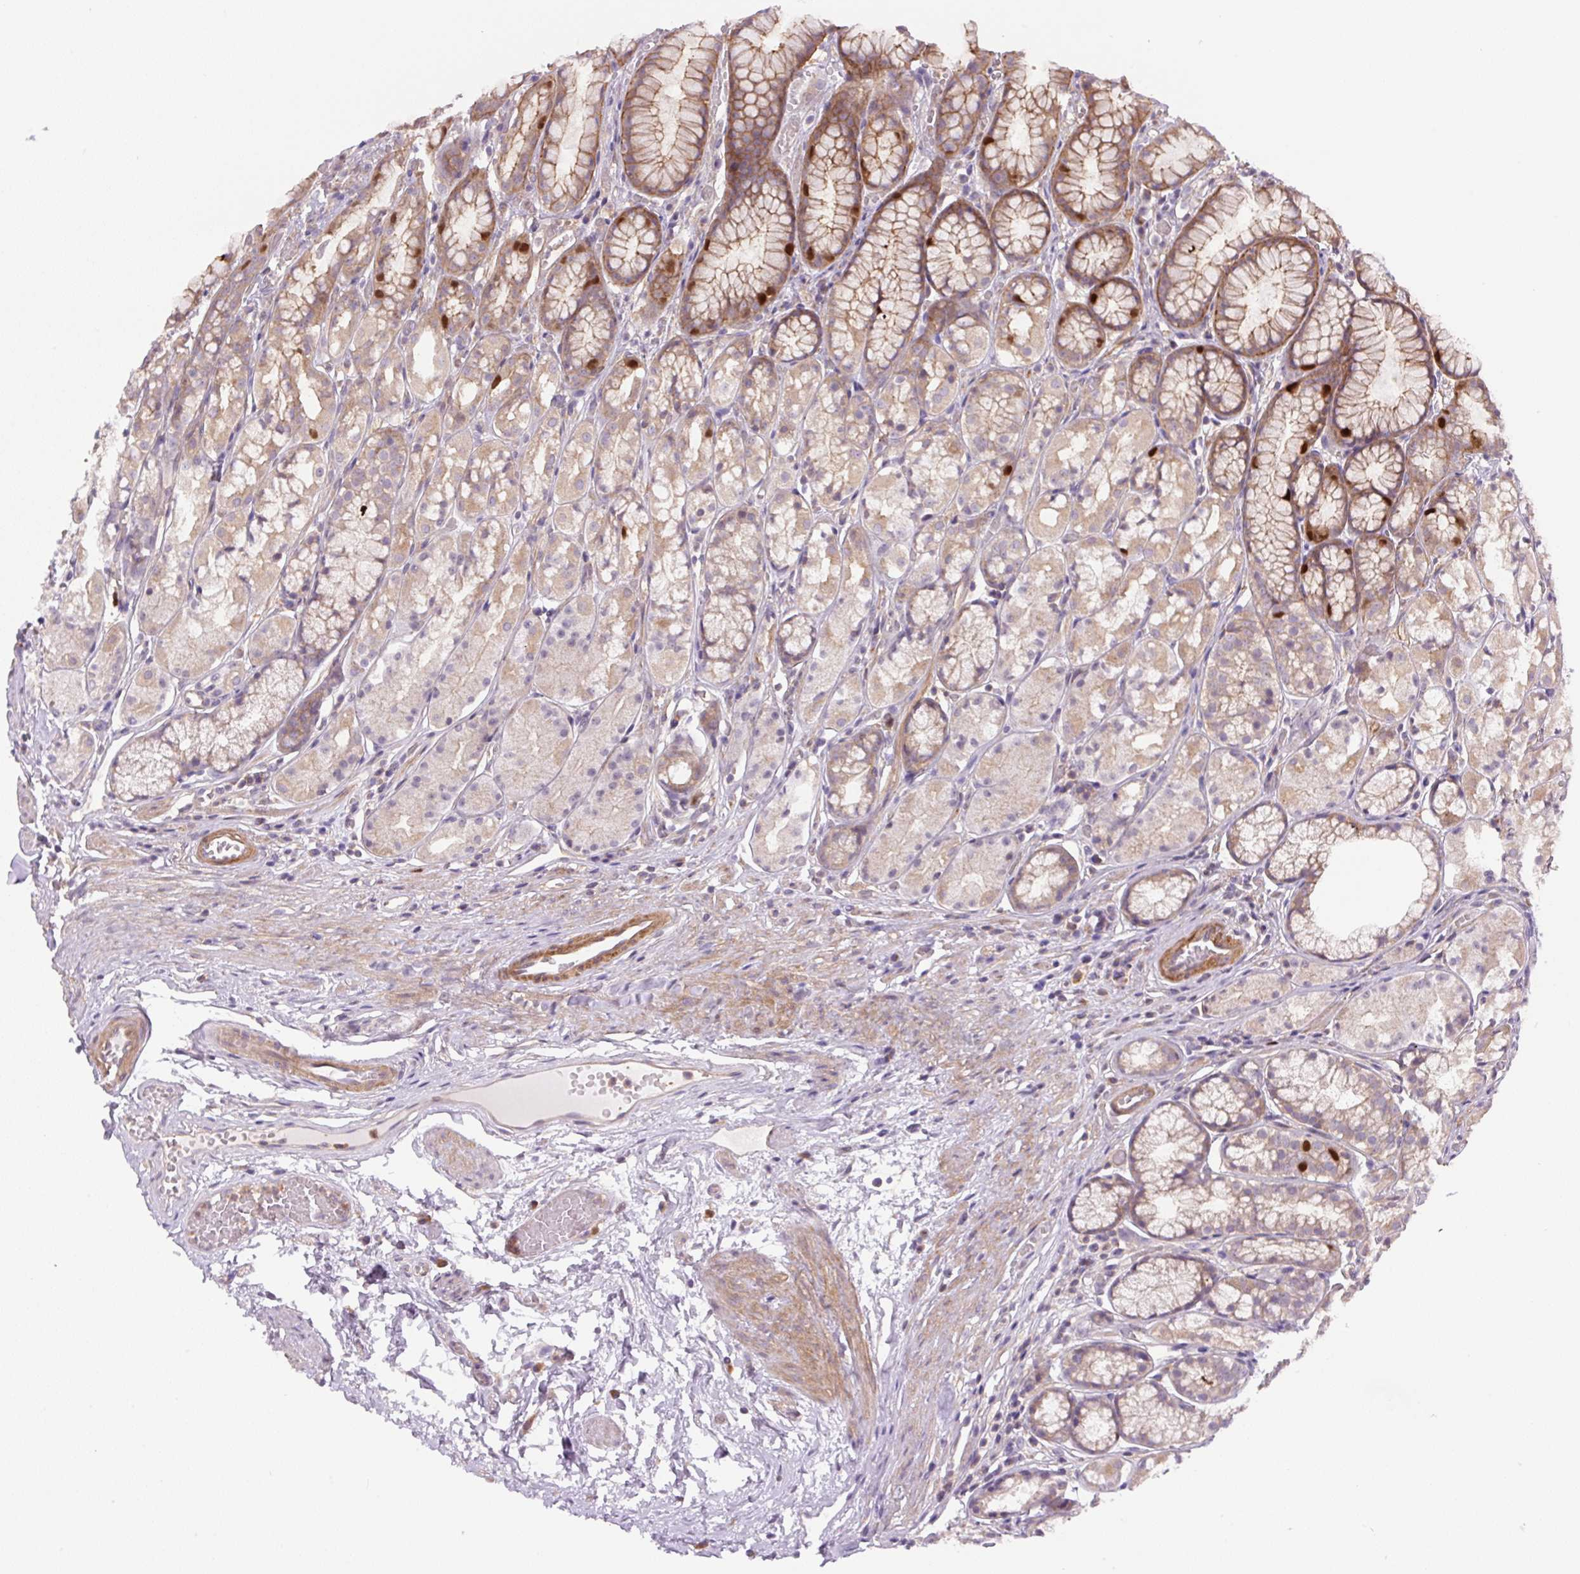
{"staining": {"intensity": "moderate", "quantity": "25%-75%", "location": "cytoplasmic/membranous,nuclear"}, "tissue": "stomach", "cell_type": "Glandular cells", "image_type": "normal", "snomed": [{"axis": "morphology", "description": "Normal tissue, NOS"}, {"axis": "topography", "description": "Smooth muscle"}, {"axis": "topography", "description": "Stomach"}], "caption": "Immunohistochemical staining of benign stomach displays moderate cytoplasmic/membranous,nuclear protein expression in approximately 25%-75% of glandular cells. Using DAB (brown) and hematoxylin (blue) stains, captured at high magnification using brightfield microscopy.", "gene": "KIFC1", "patient": {"sex": "male", "age": 70}}